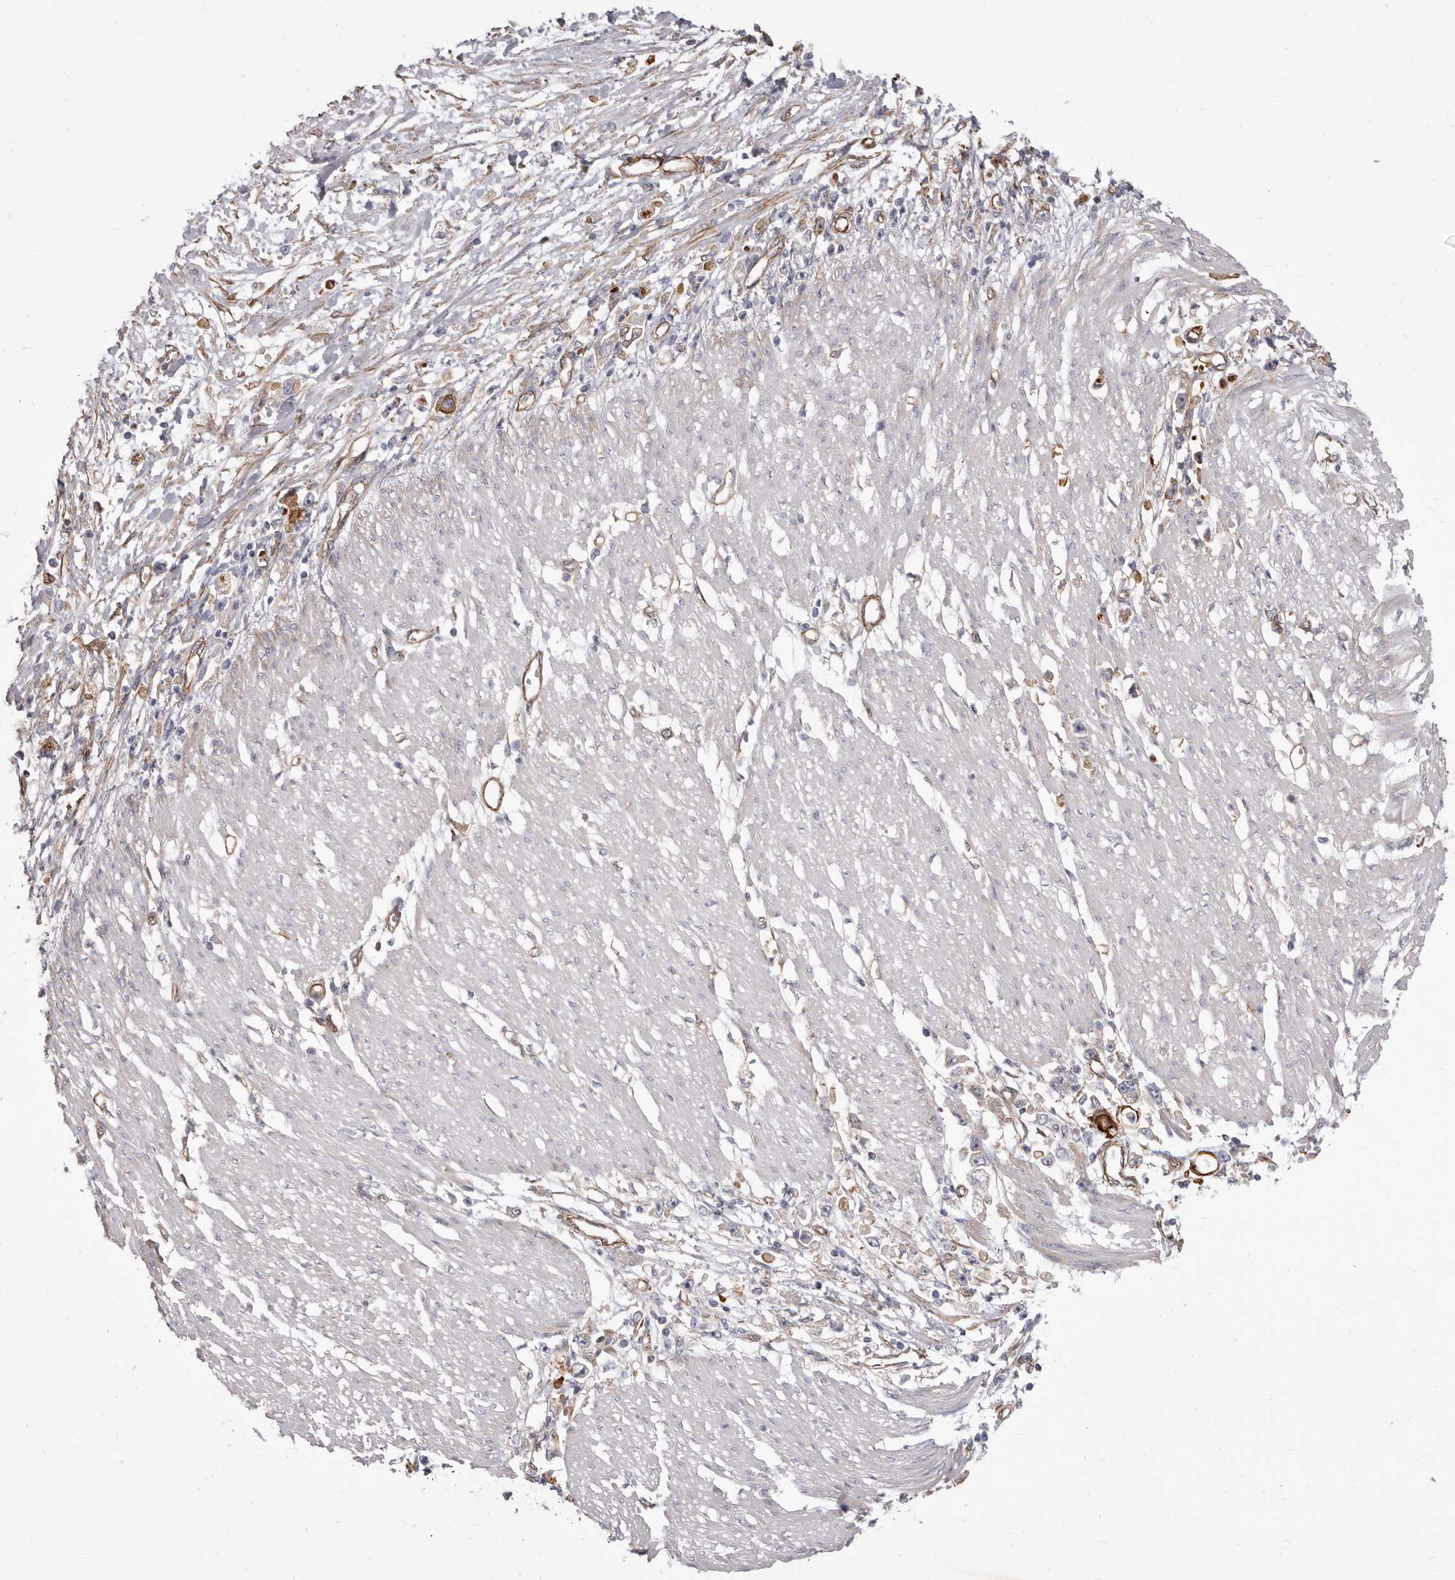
{"staining": {"intensity": "moderate", "quantity": "<25%", "location": "cytoplasmic/membranous"}, "tissue": "stomach cancer", "cell_type": "Tumor cells", "image_type": "cancer", "snomed": [{"axis": "morphology", "description": "Adenocarcinoma, NOS"}, {"axis": "topography", "description": "Stomach"}], "caption": "Immunohistochemistry (IHC) staining of adenocarcinoma (stomach), which reveals low levels of moderate cytoplasmic/membranous staining in about <25% of tumor cells indicating moderate cytoplasmic/membranous protein expression. The staining was performed using DAB (brown) for protein detection and nuclei were counterstained in hematoxylin (blue).", "gene": "P2RX6", "patient": {"sex": "female", "age": 59}}